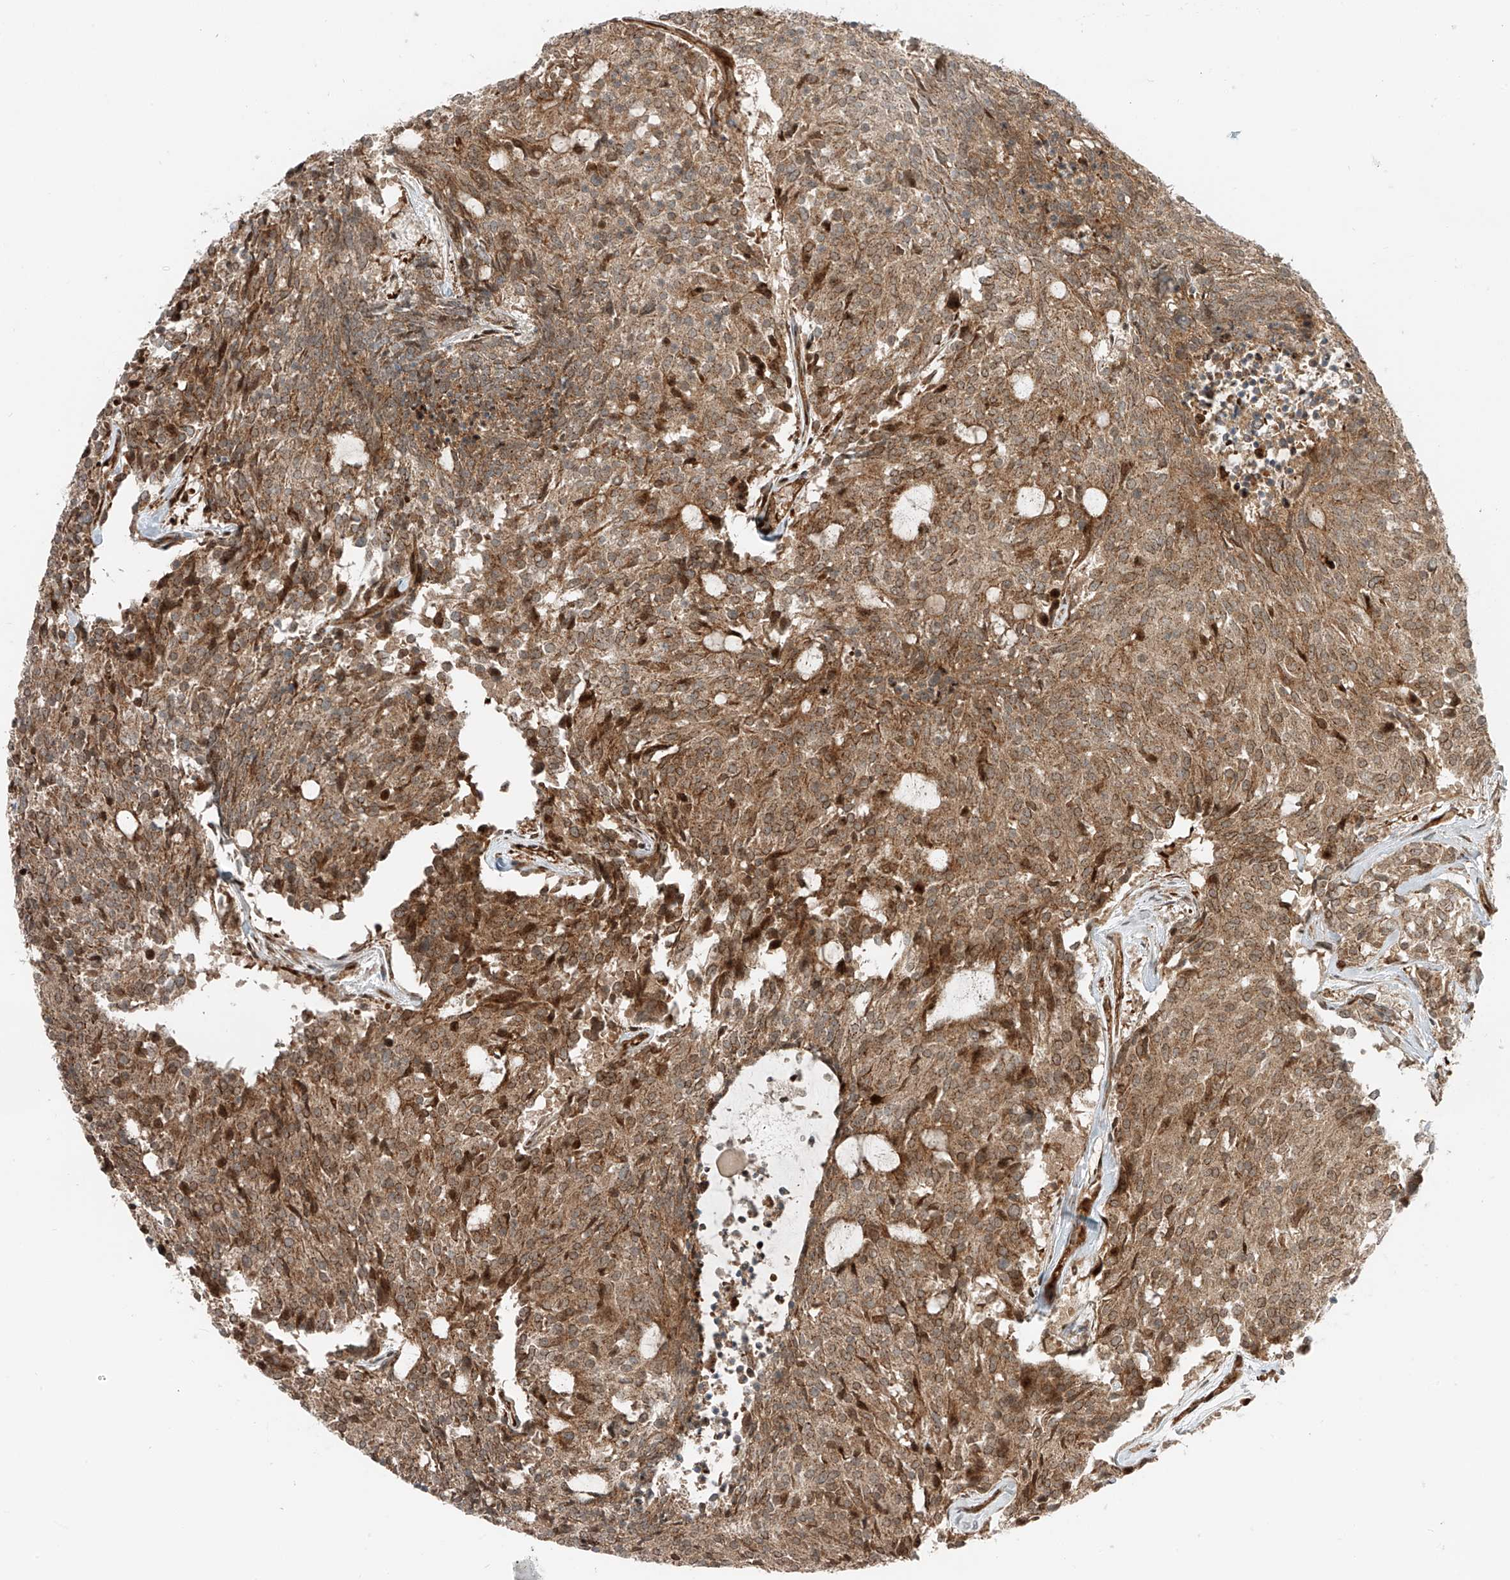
{"staining": {"intensity": "moderate", "quantity": ">75%", "location": "cytoplasmic/membranous"}, "tissue": "carcinoid", "cell_type": "Tumor cells", "image_type": "cancer", "snomed": [{"axis": "morphology", "description": "Carcinoid, malignant, NOS"}, {"axis": "topography", "description": "Pancreas"}], "caption": "Immunohistochemical staining of carcinoid (malignant) reveals medium levels of moderate cytoplasmic/membranous positivity in approximately >75% of tumor cells.", "gene": "USP48", "patient": {"sex": "female", "age": 54}}